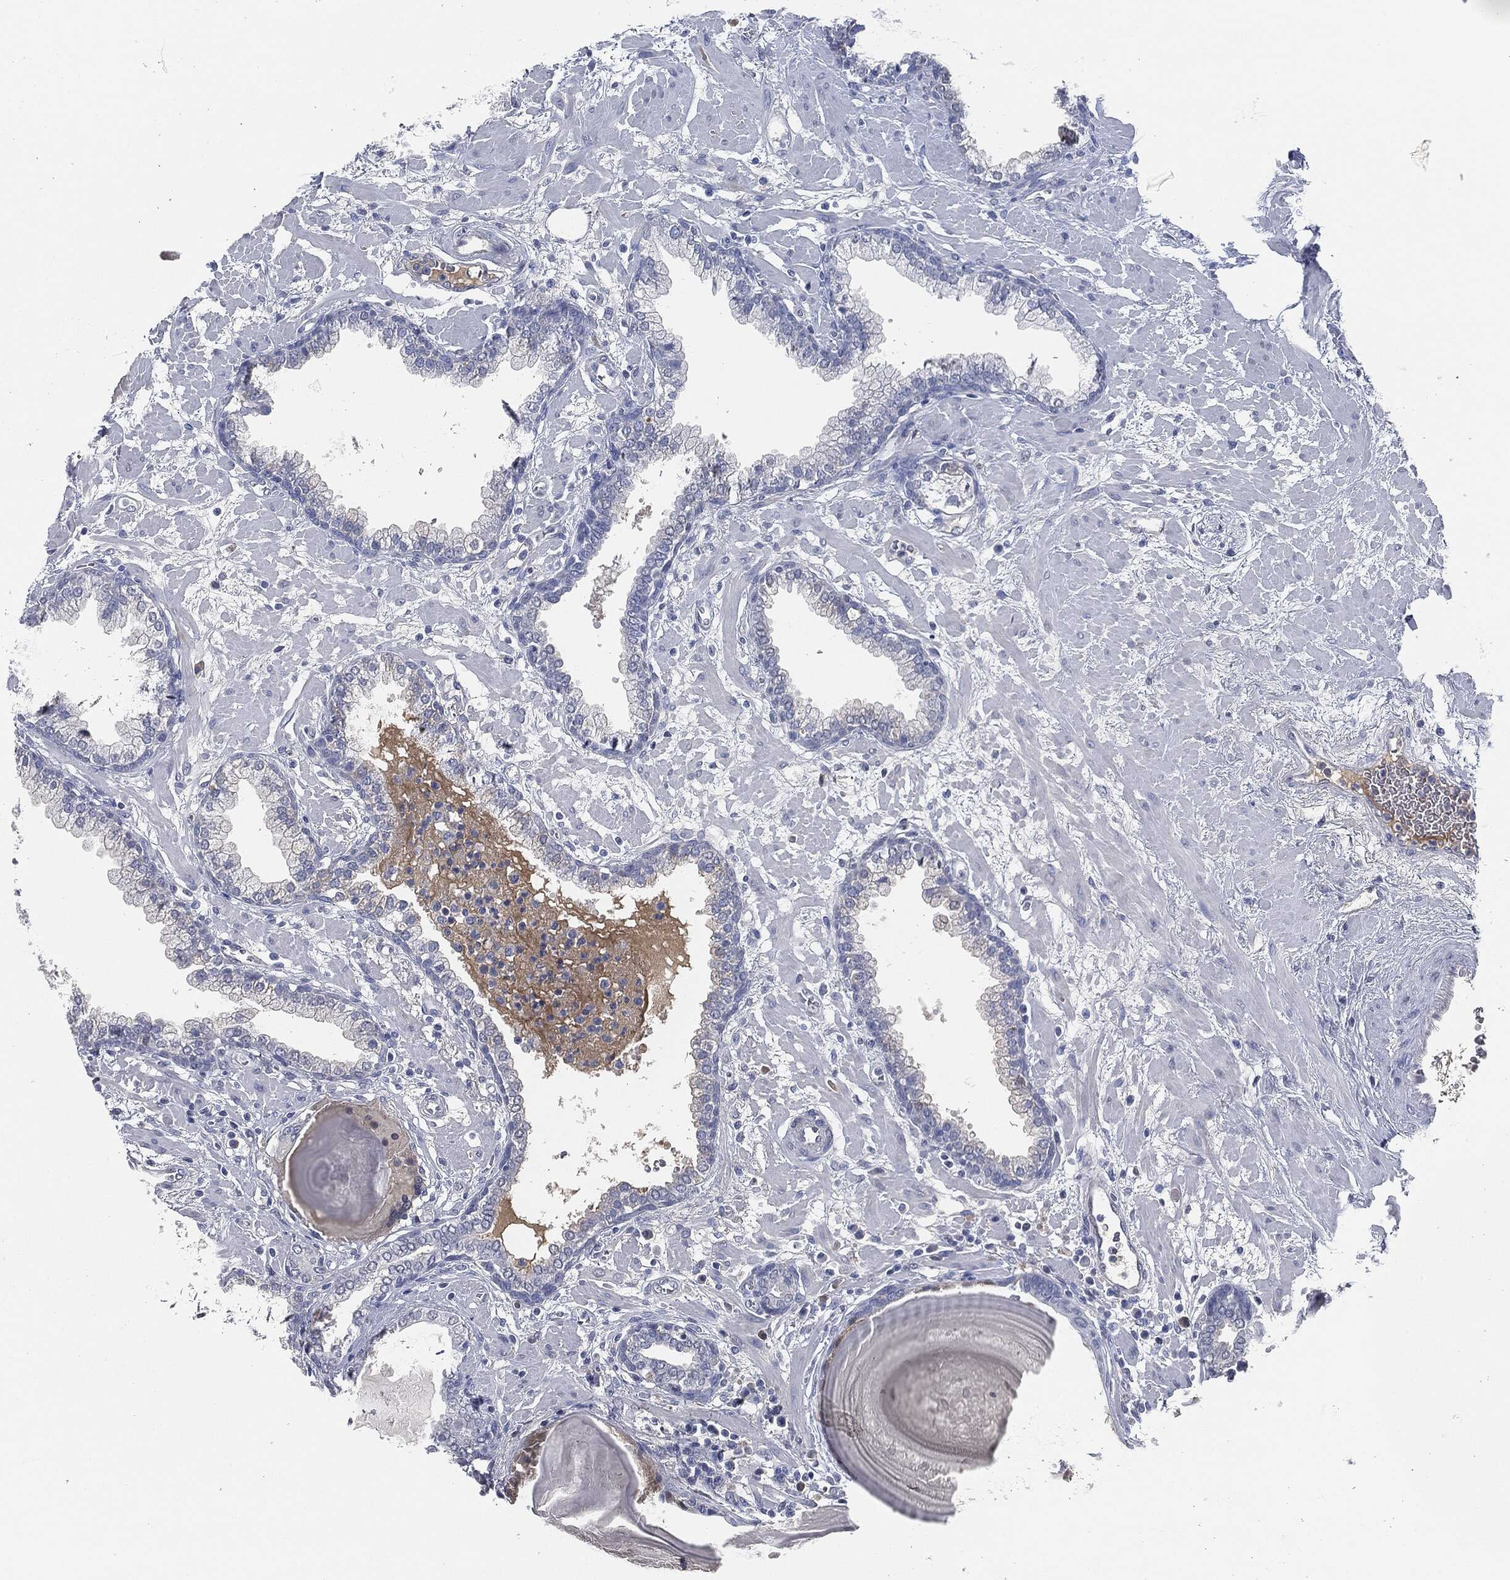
{"staining": {"intensity": "negative", "quantity": "none", "location": "none"}, "tissue": "prostate", "cell_type": "Glandular cells", "image_type": "normal", "snomed": [{"axis": "morphology", "description": "Normal tissue, NOS"}, {"axis": "topography", "description": "Prostate"}], "caption": "IHC micrograph of unremarkable human prostate stained for a protein (brown), which demonstrates no staining in glandular cells. Brightfield microscopy of immunohistochemistry stained with DAB (brown) and hematoxylin (blue), captured at high magnification.", "gene": "SIGLEC7", "patient": {"sex": "male", "age": 63}}